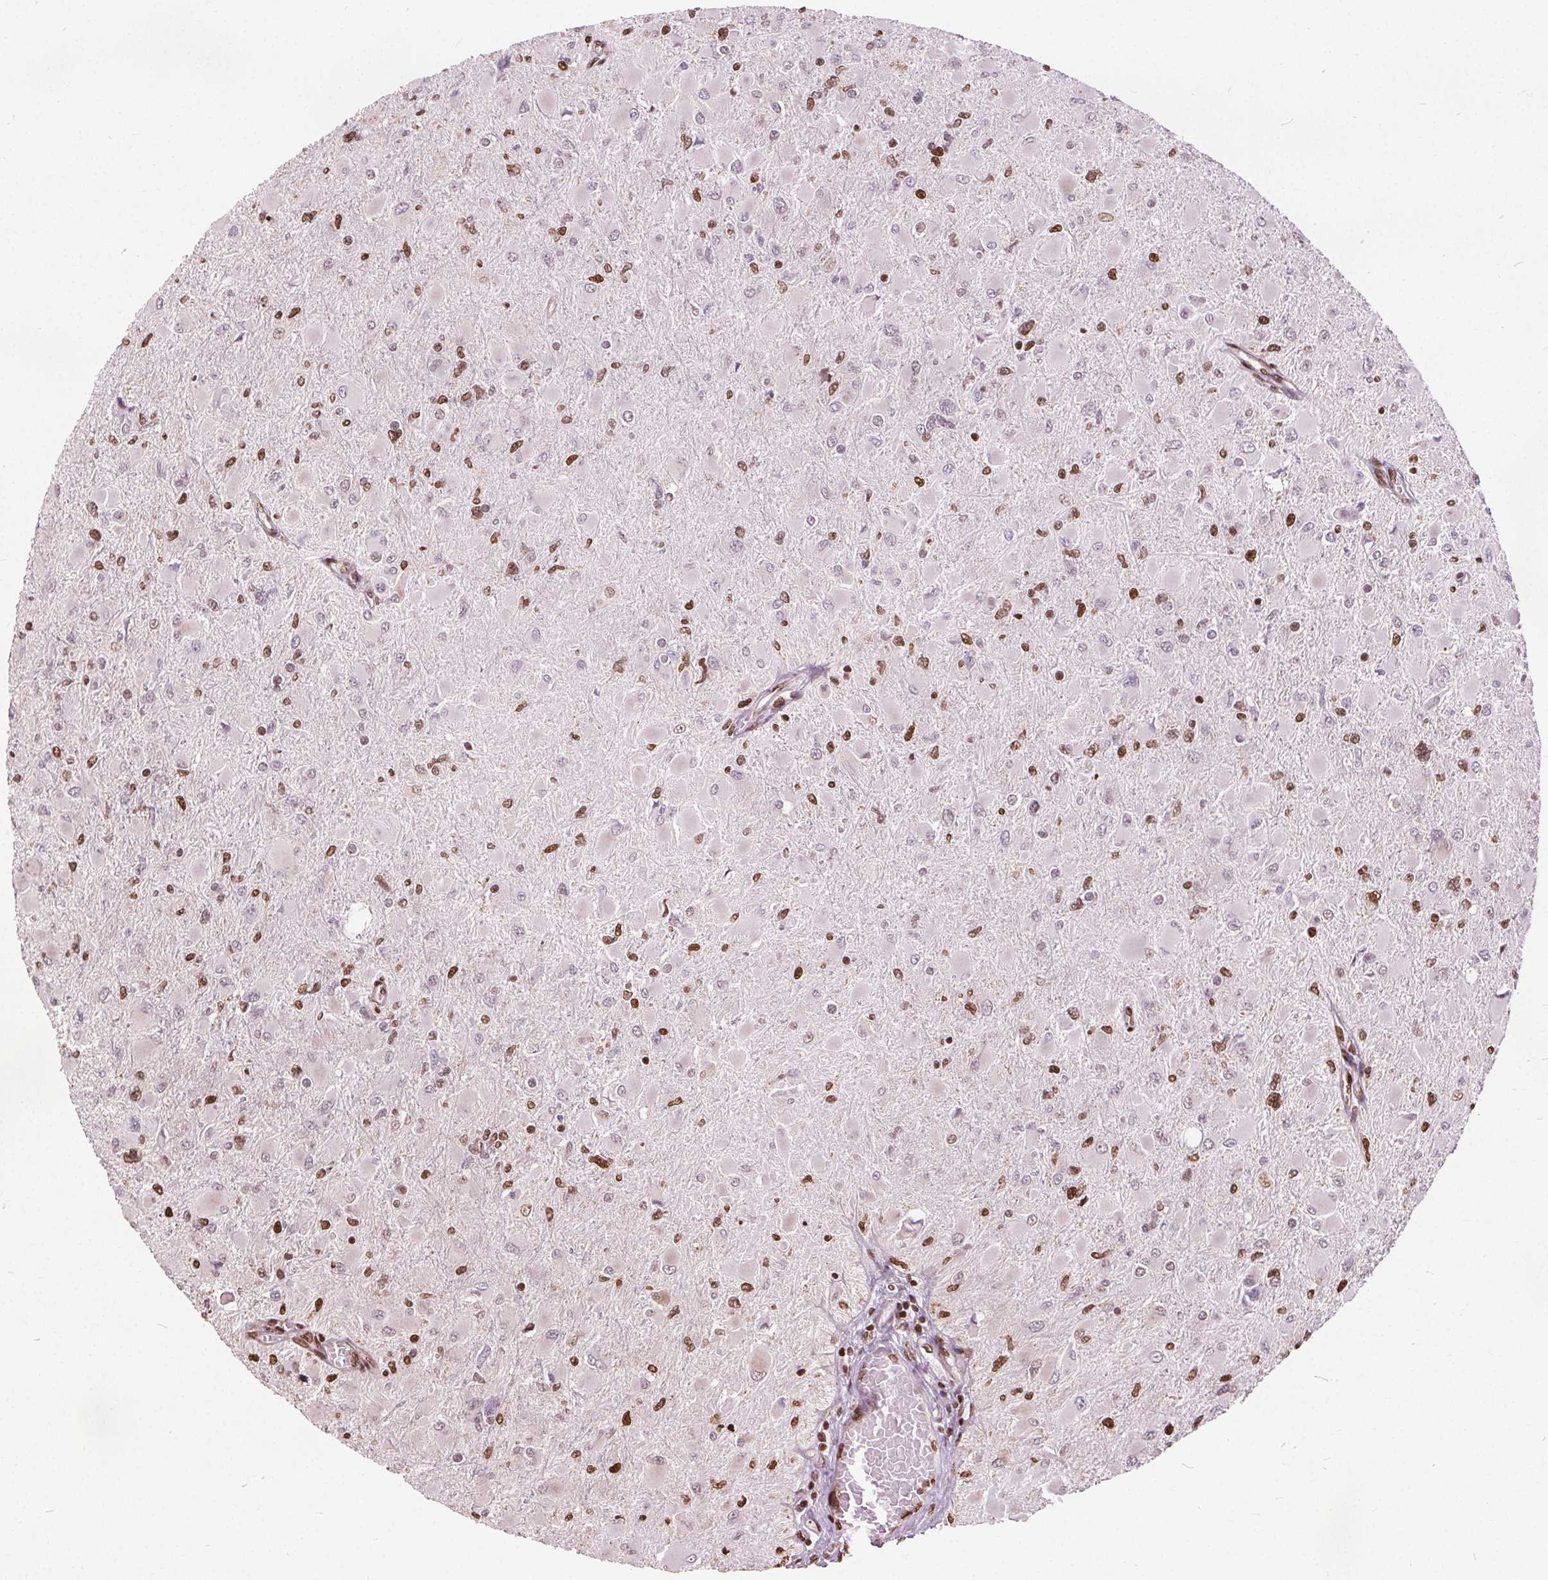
{"staining": {"intensity": "moderate", "quantity": "<25%", "location": "nuclear"}, "tissue": "glioma", "cell_type": "Tumor cells", "image_type": "cancer", "snomed": [{"axis": "morphology", "description": "Glioma, malignant, High grade"}, {"axis": "topography", "description": "Cerebral cortex"}], "caption": "Malignant glioma (high-grade) was stained to show a protein in brown. There is low levels of moderate nuclear staining in about <25% of tumor cells.", "gene": "ISLR2", "patient": {"sex": "female", "age": 36}}